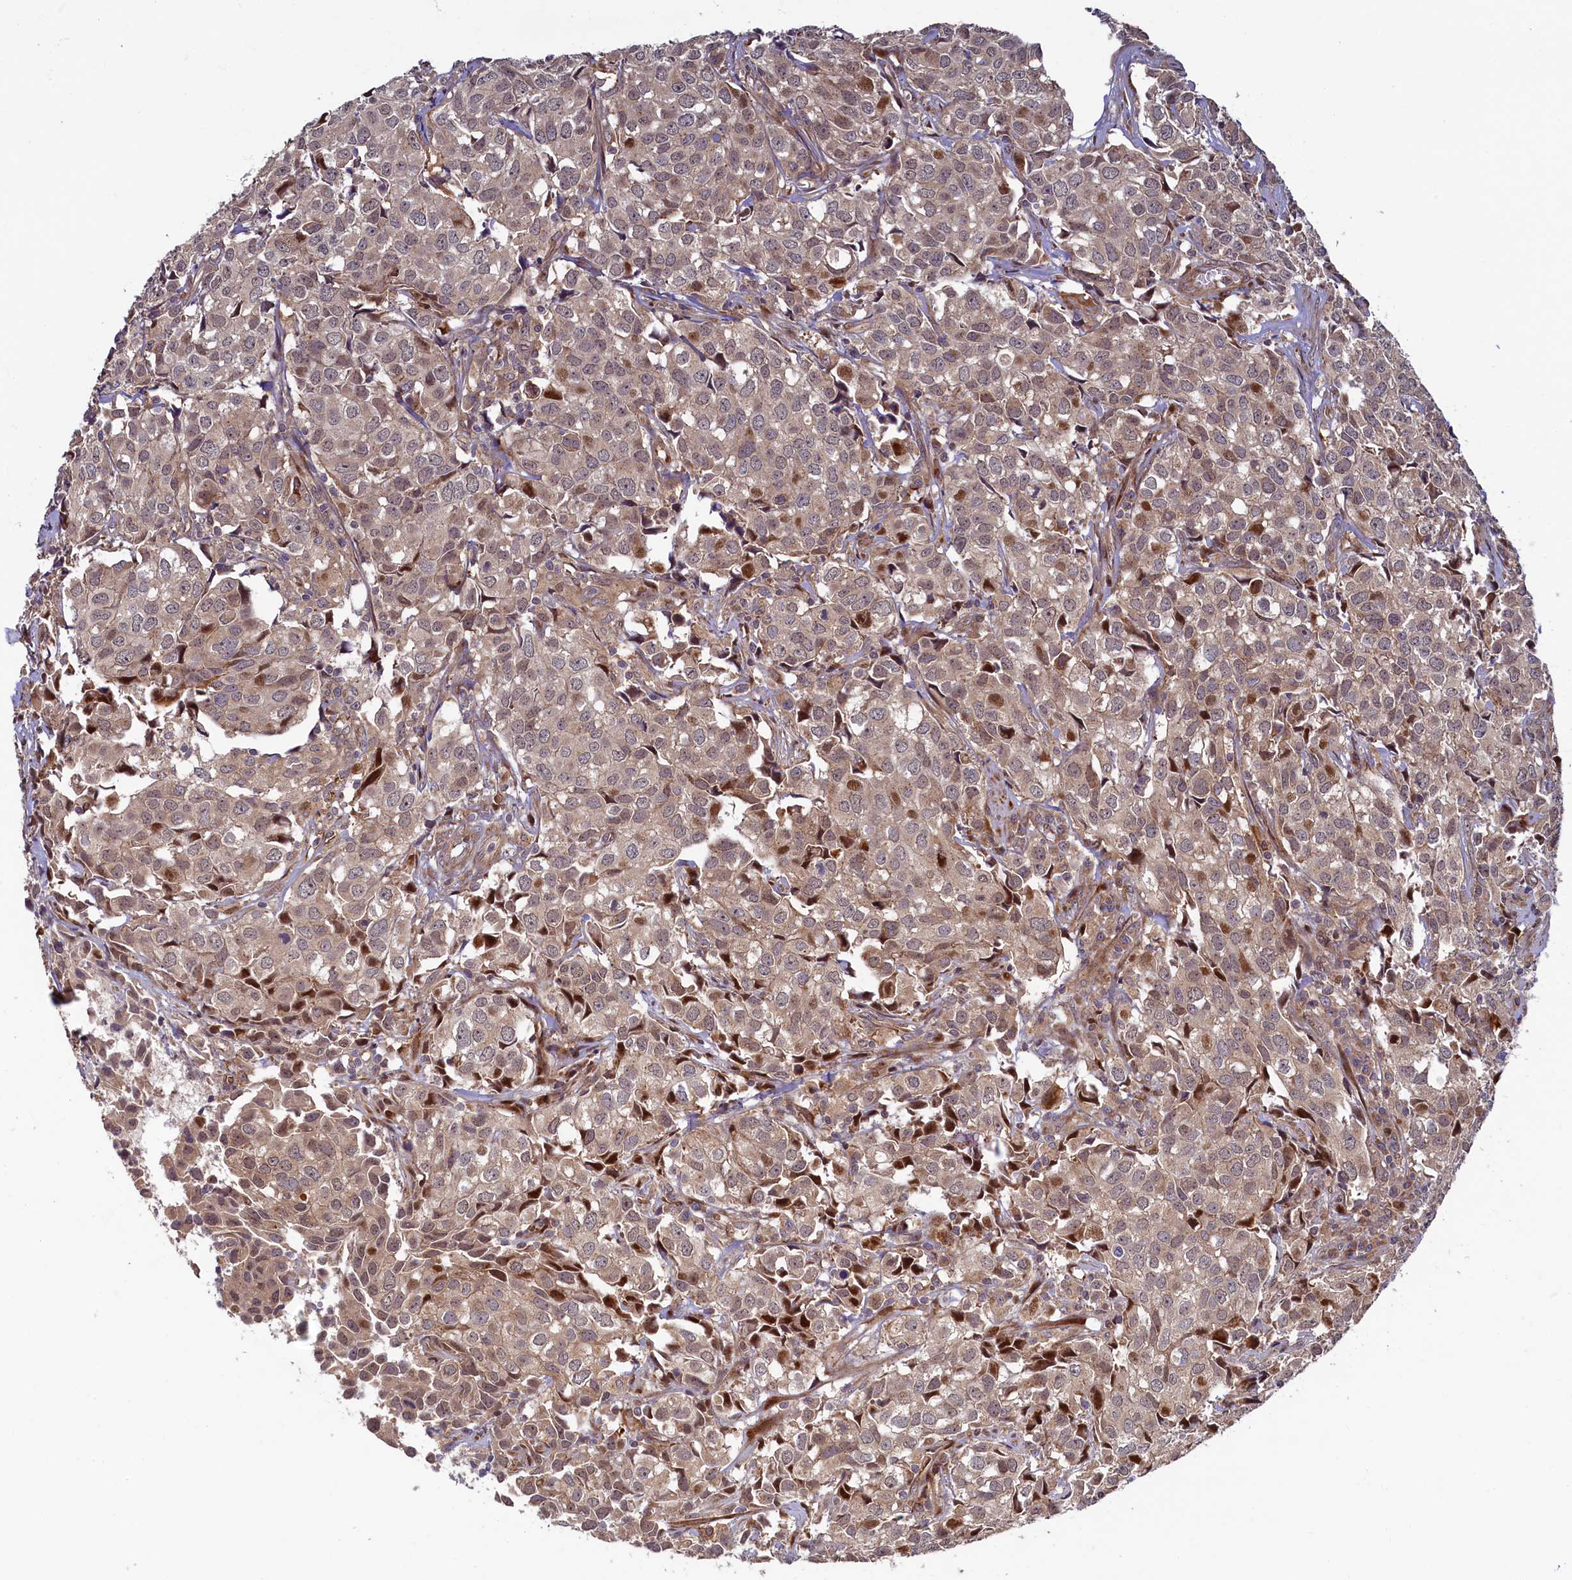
{"staining": {"intensity": "moderate", "quantity": "25%-75%", "location": "cytoplasmic/membranous,nuclear"}, "tissue": "urothelial cancer", "cell_type": "Tumor cells", "image_type": "cancer", "snomed": [{"axis": "morphology", "description": "Urothelial carcinoma, High grade"}, {"axis": "topography", "description": "Urinary bladder"}], "caption": "Human urothelial carcinoma (high-grade) stained with a brown dye exhibits moderate cytoplasmic/membranous and nuclear positive staining in about 25%-75% of tumor cells.", "gene": "PIK3C3", "patient": {"sex": "female", "age": 75}}